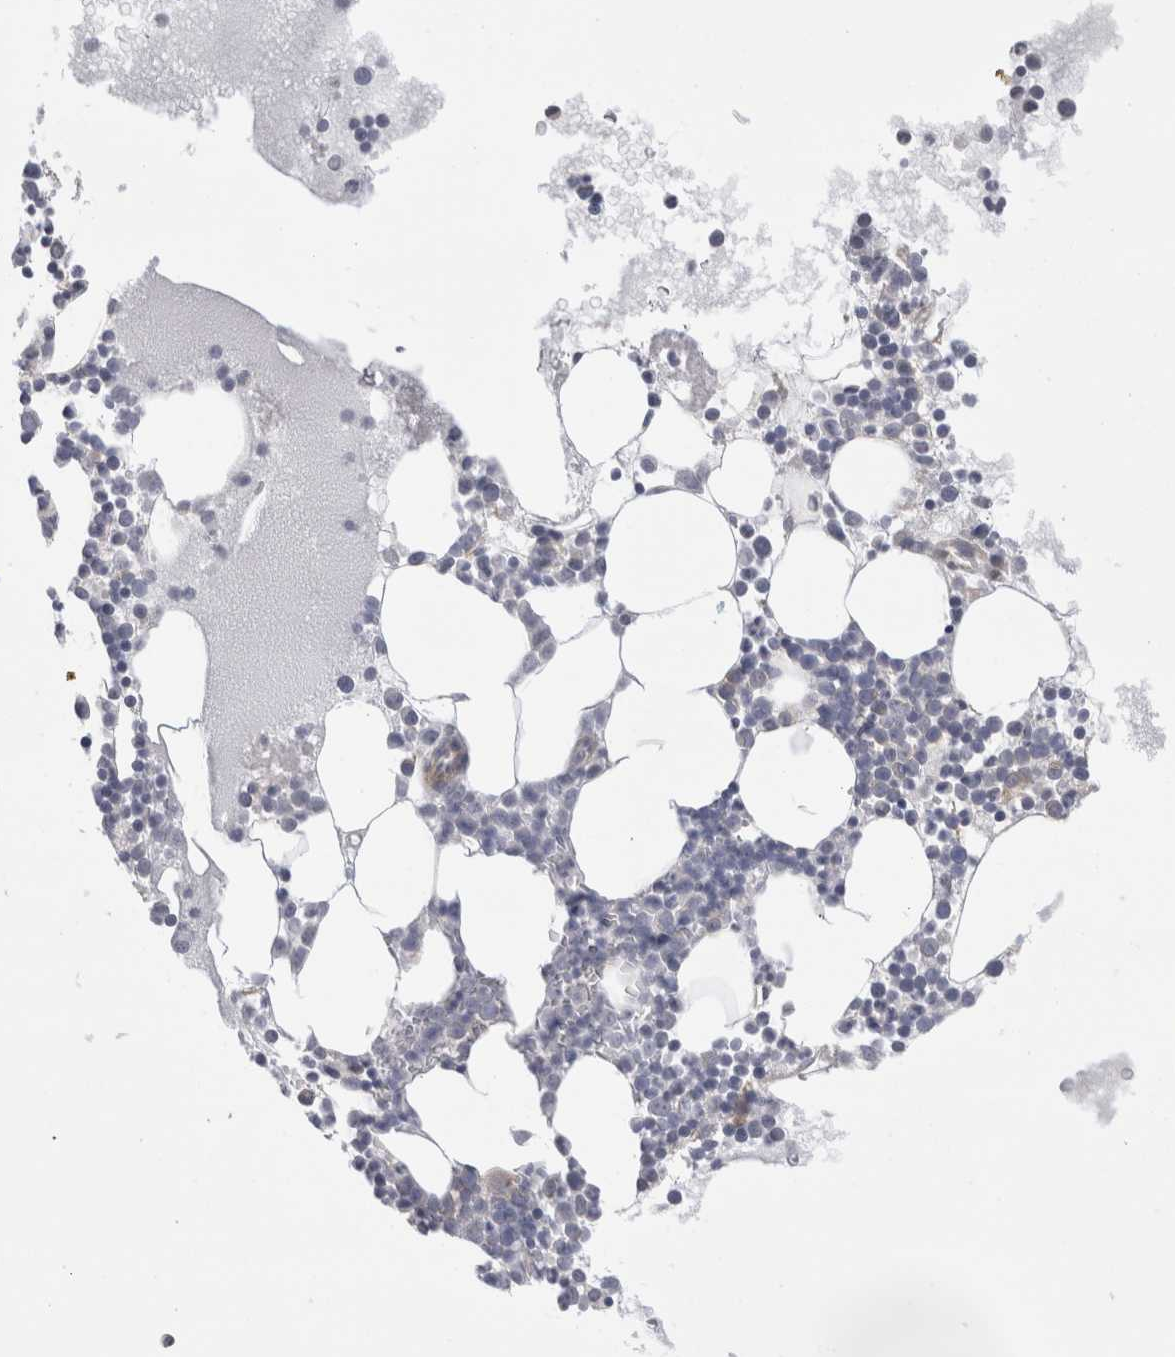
{"staining": {"intensity": "weak", "quantity": "<25%", "location": "cytoplasmic/membranous"}, "tissue": "bone marrow", "cell_type": "Hematopoietic cells", "image_type": "normal", "snomed": [{"axis": "morphology", "description": "Normal tissue, NOS"}, {"axis": "morphology", "description": "Inflammation, NOS"}, {"axis": "topography", "description": "Bone marrow"}], "caption": "IHC of normal human bone marrow reveals no positivity in hematopoietic cells.", "gene": "VANGL1", "patient": {"sex": "female", "age": 45}}